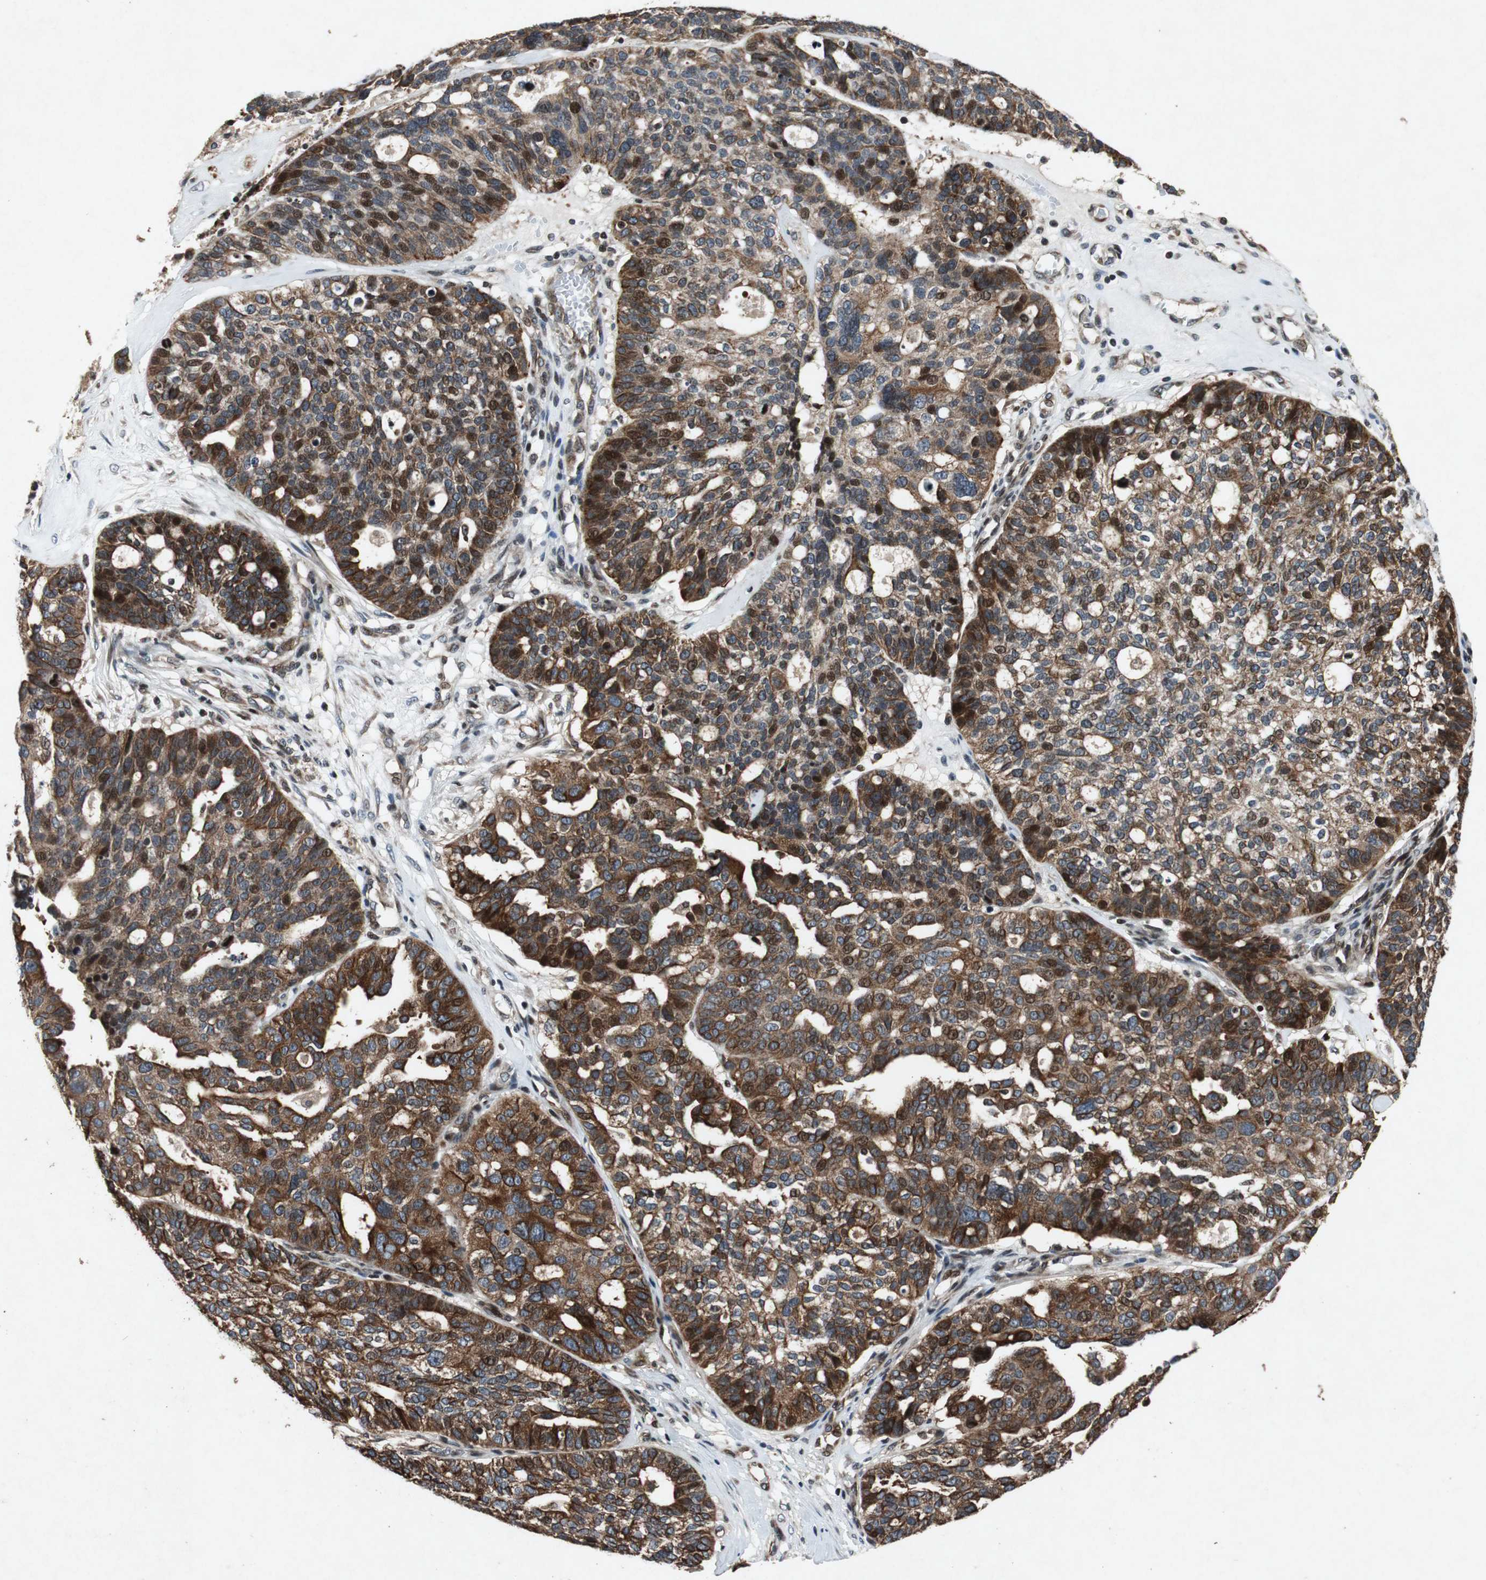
{"staining": {"intensity": "strong", "quantity": ">75%", "location": "cytoplasmic/membranous"}, "tissue": "ovarian cancer", "cell_type": "Tumor cells", "image_type": "cancer", "snomed": [{"axis": "morphology", "description": "Cystadenocarcinoma, serous, NOS"}, {"axis": "topography", "description": "Ovary"}], "caption": "The photomicrograph reveals staining of serous cystadenocarcinoma (ovarian), revealing strong cytoplasmic/membranous protein positivity (brown color) within tumor cells.", "gene": "TUBA4A", "patient": {"sex": "female", "age": 59}}